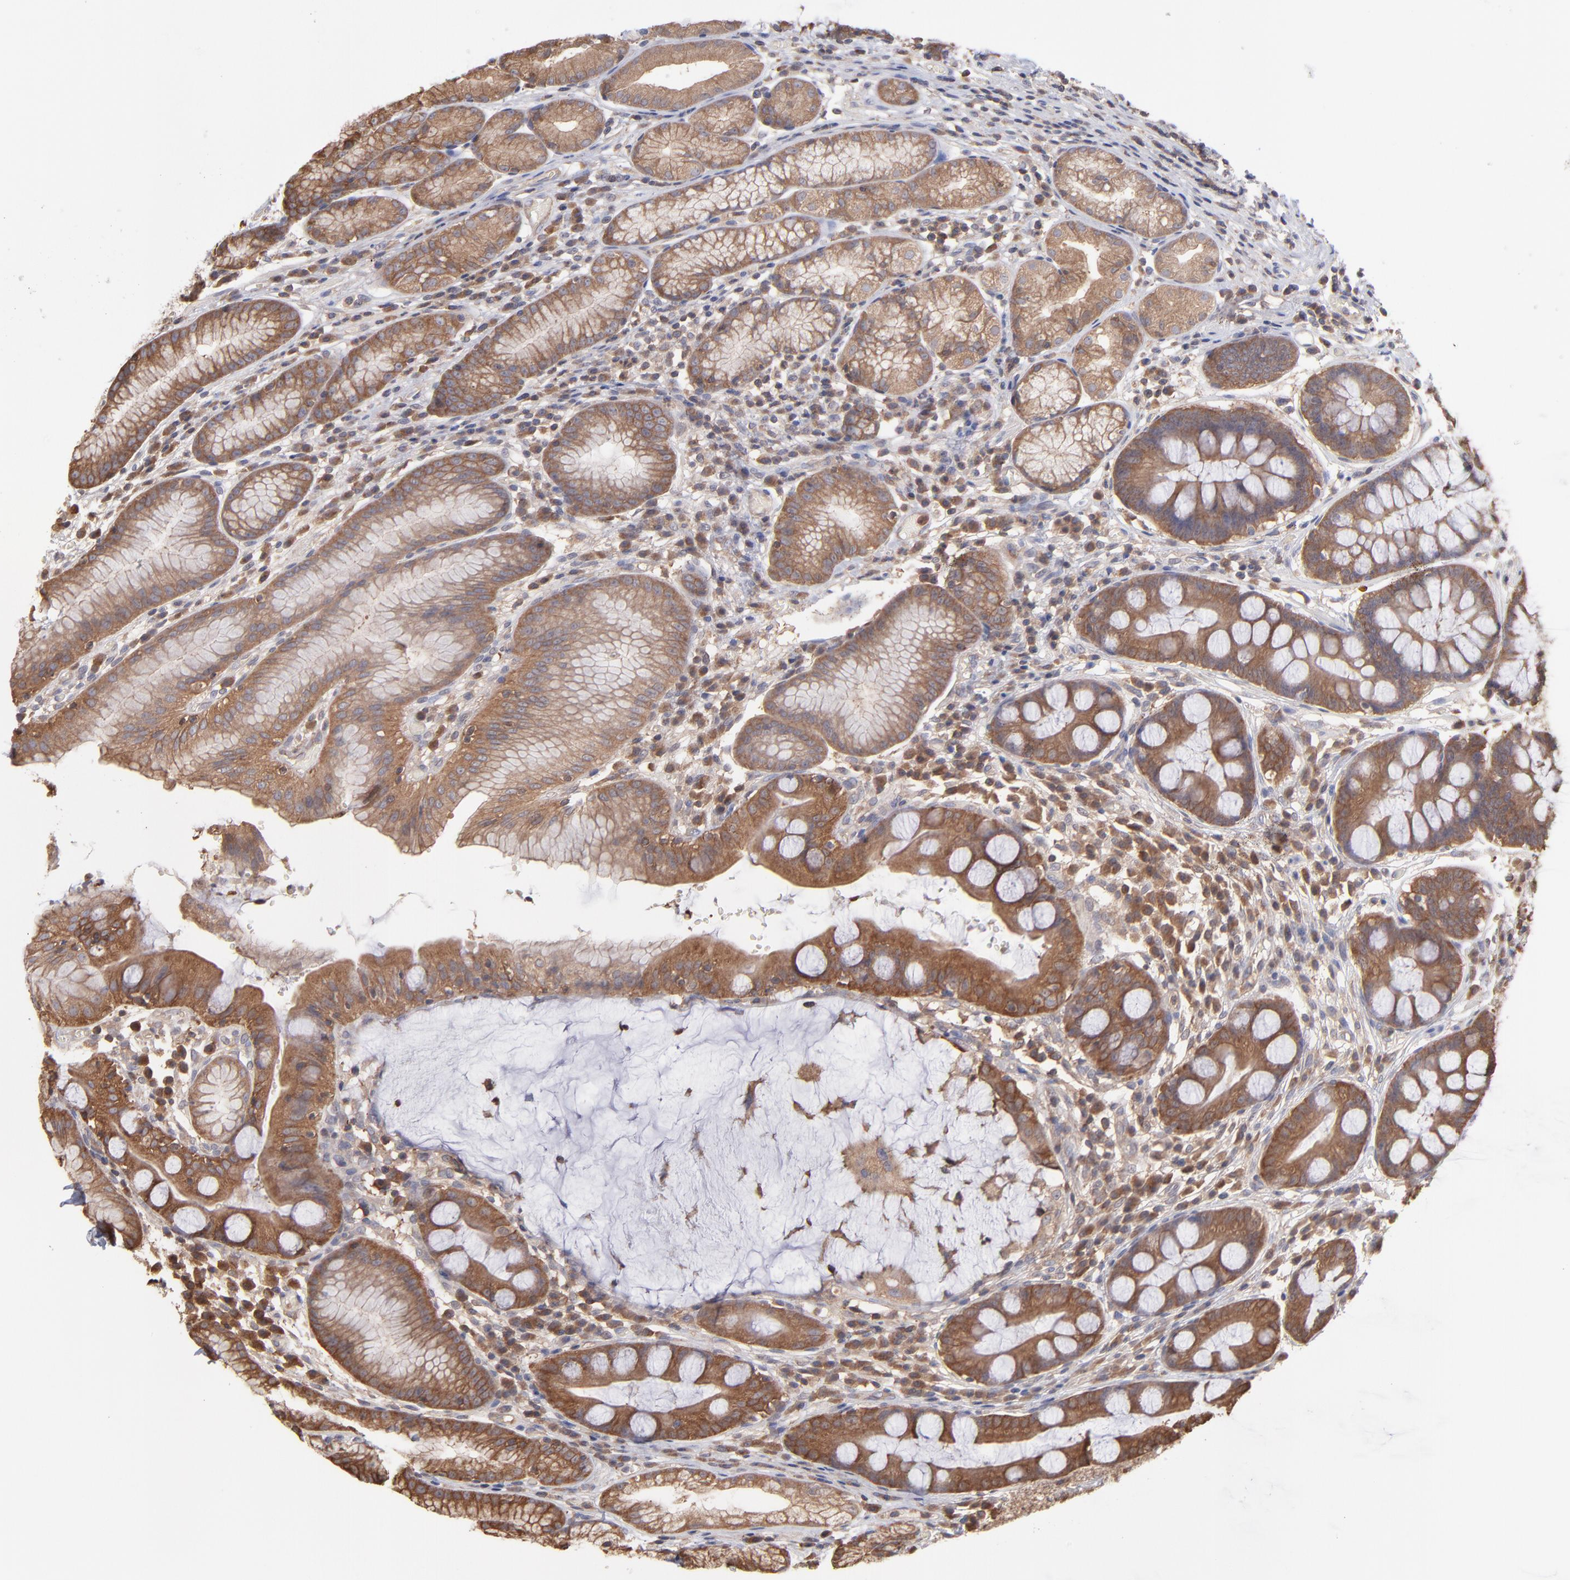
{"staining": {"intensity": "strong", "quantity": ">75%", "location": "cytoplasmic/membranous"}, "tissue": "stomach", "cell_type": "Glandular cells", "image_type": "normal", "snomed": [{"axis": "morphology", "description": "Normal tissue, NOS"}, {"axis": "morphology", "description": "Inflammation, NOS"}, {"axis": "topography", "description": "Stomach, lower"}], "caption": "Protein analysis of unremarkable stomach demonstrates strong cytoplasmic/membranous positivity in approximately >75% of glandular cells. (DAB IHC with brightfield microscopy, high magnification).", "gene": "MAP2K2", "patient": {"sex": "male", "age": 59}}